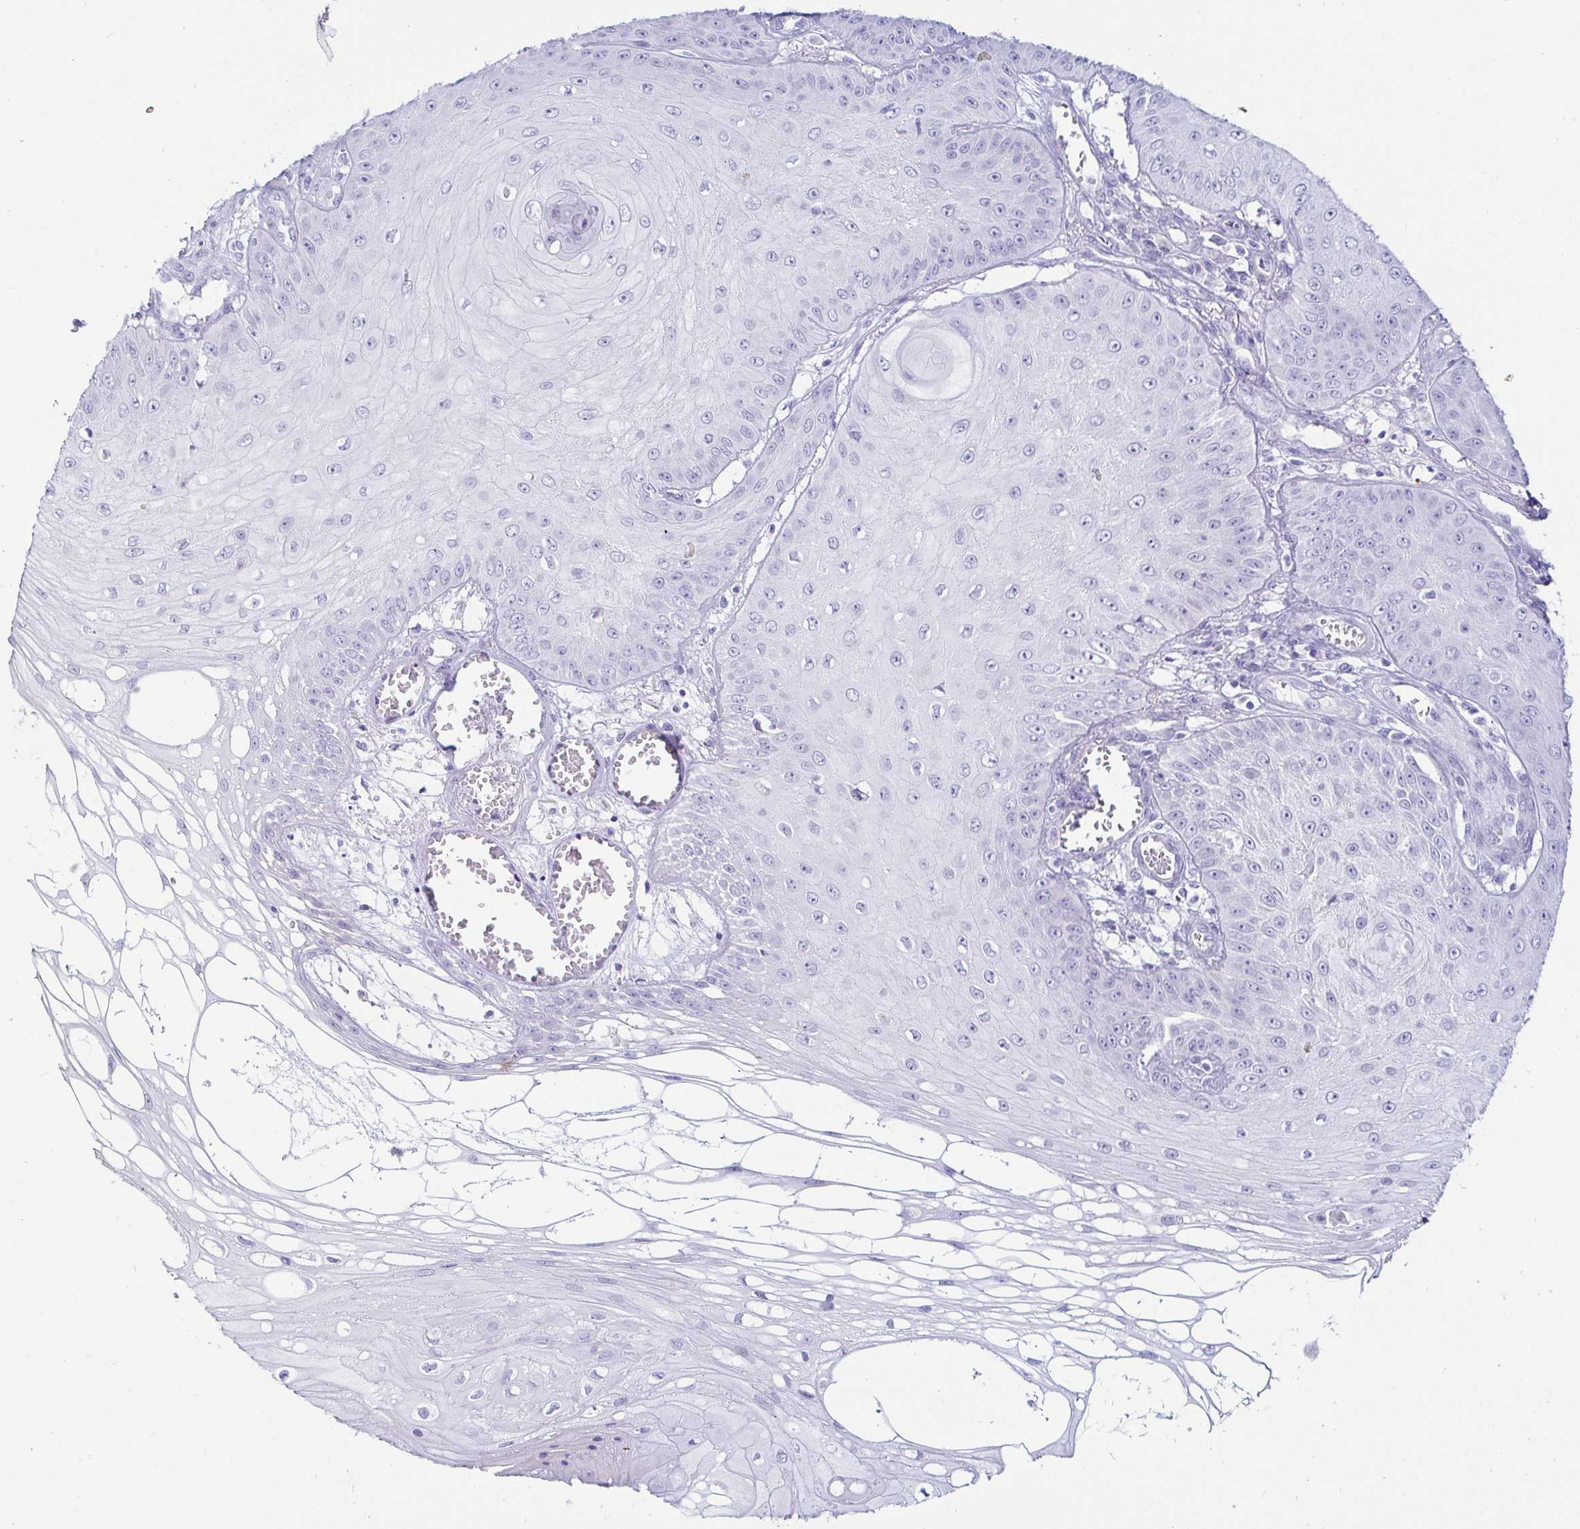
{"staining": {"intensity": "negative", "quantity": "none", "location": "none"}, "tissue": "skin cancer", "cell_type": "Tumor cells", "image_type": "cancer", "snomed": [{"axis": "morphology", "description": "Squamous cell carcinoma, NOS"}, {"axis": "topography", "description": "Skin"}], "caption": "Immunohistochemistry (IHC) image of skin cancer stained for a protein (brown), which demonstrates no staining in tumor cells.", "gene": "PINLYP", "patient": {"sex": "male", "age": 70}}